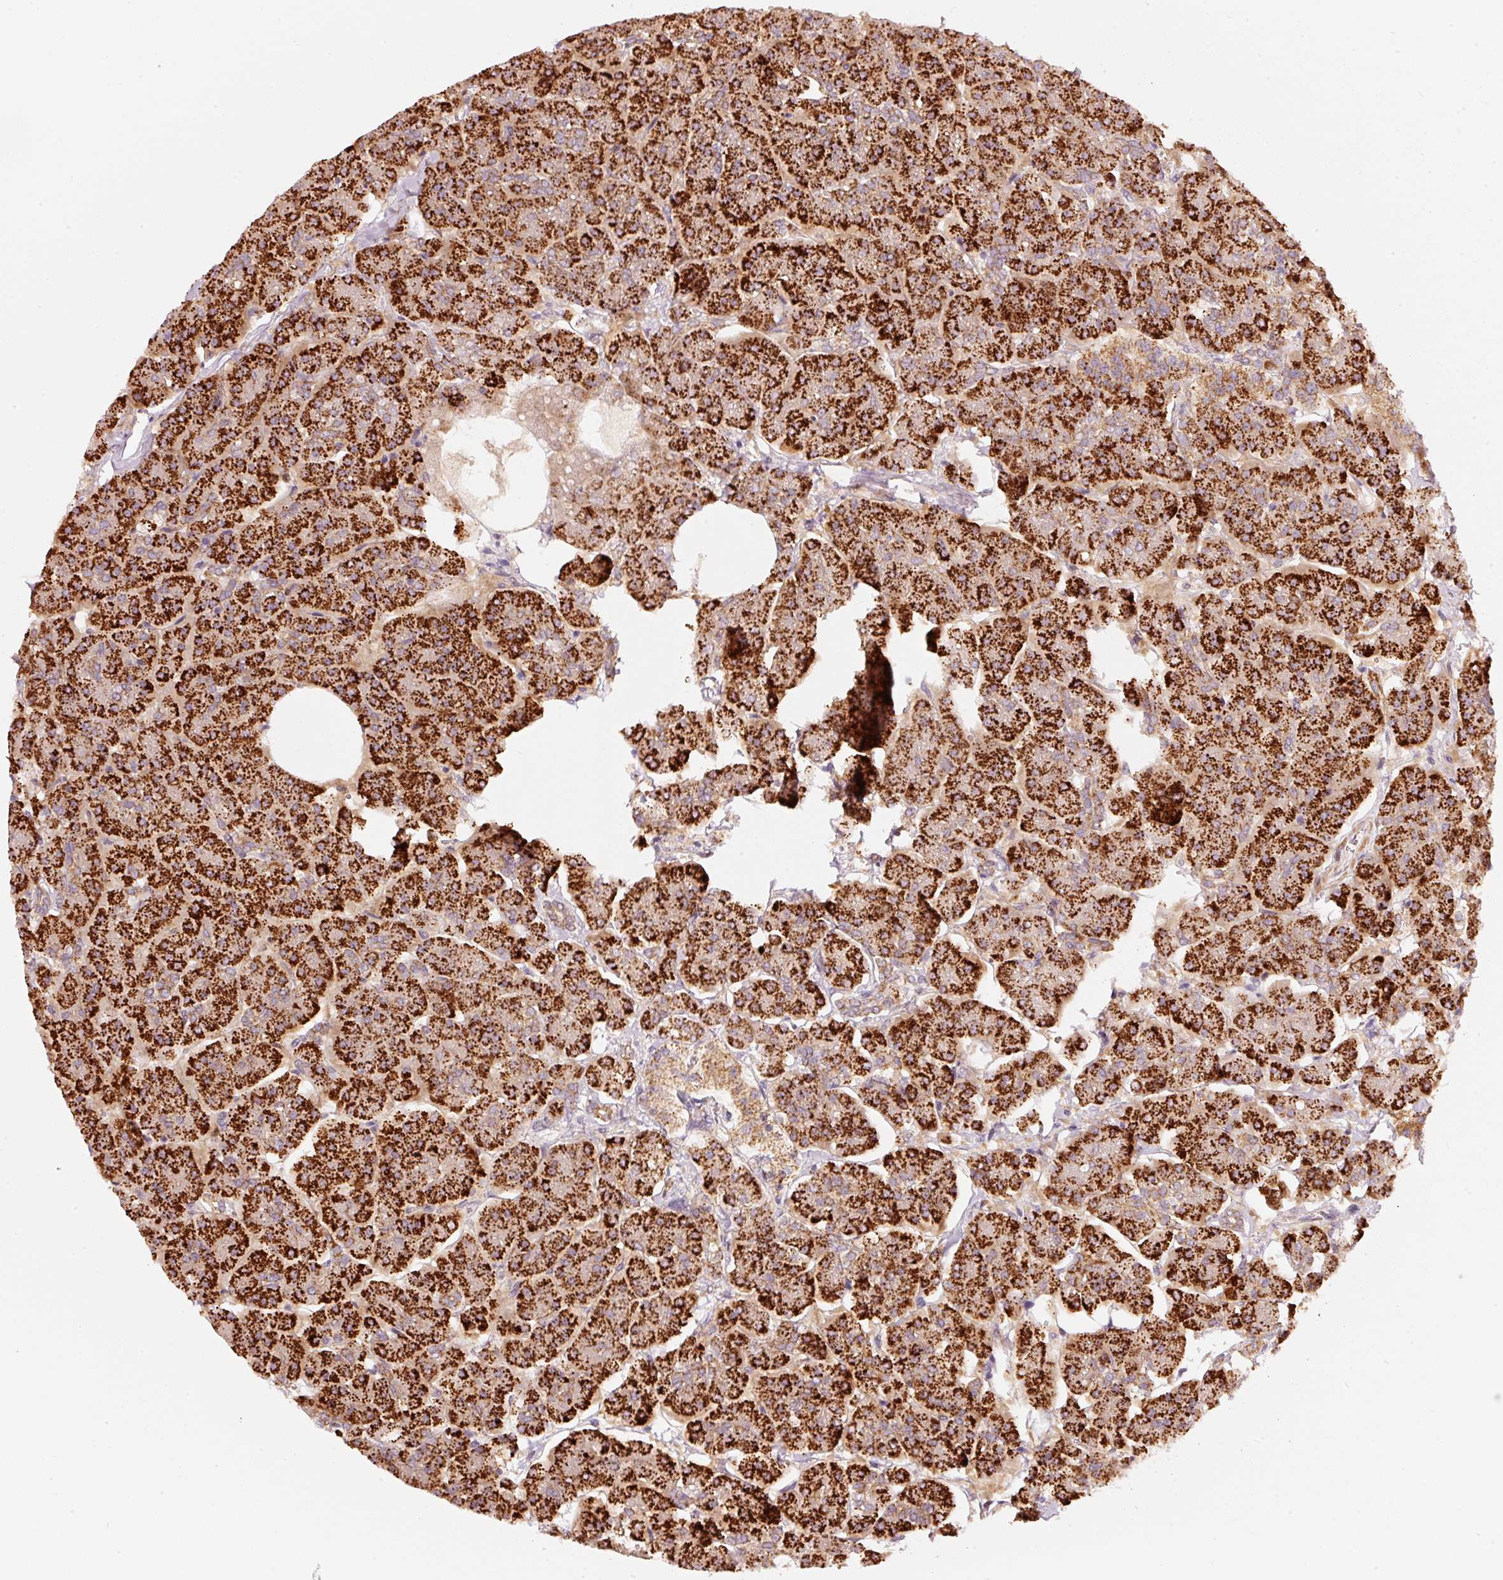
{"staining": {"intensity": "strong", "quantity": ">75%", "location": "cytoplasmic/membranous"}, "tissue": "pancreas", "cell_type": "Exocrine glandular cells", "image_type": "normal", "snomed": [{"axis": "morphology", "description": "Normal tissue, NOS"}, {"axis": "topography", "description": "Pancreas"}, {"axis": "topography", "description": "Peripheral nerve tissue"}], "caption": "Immunohistochemistry of unremarkable human pancreas exhibits high levels of strong cytoplasmic/membranous expression in about >75% of exocrine glandular cells.", "gene": "ARHGAP22", "patient": {"sex": "male", "age": 54}}